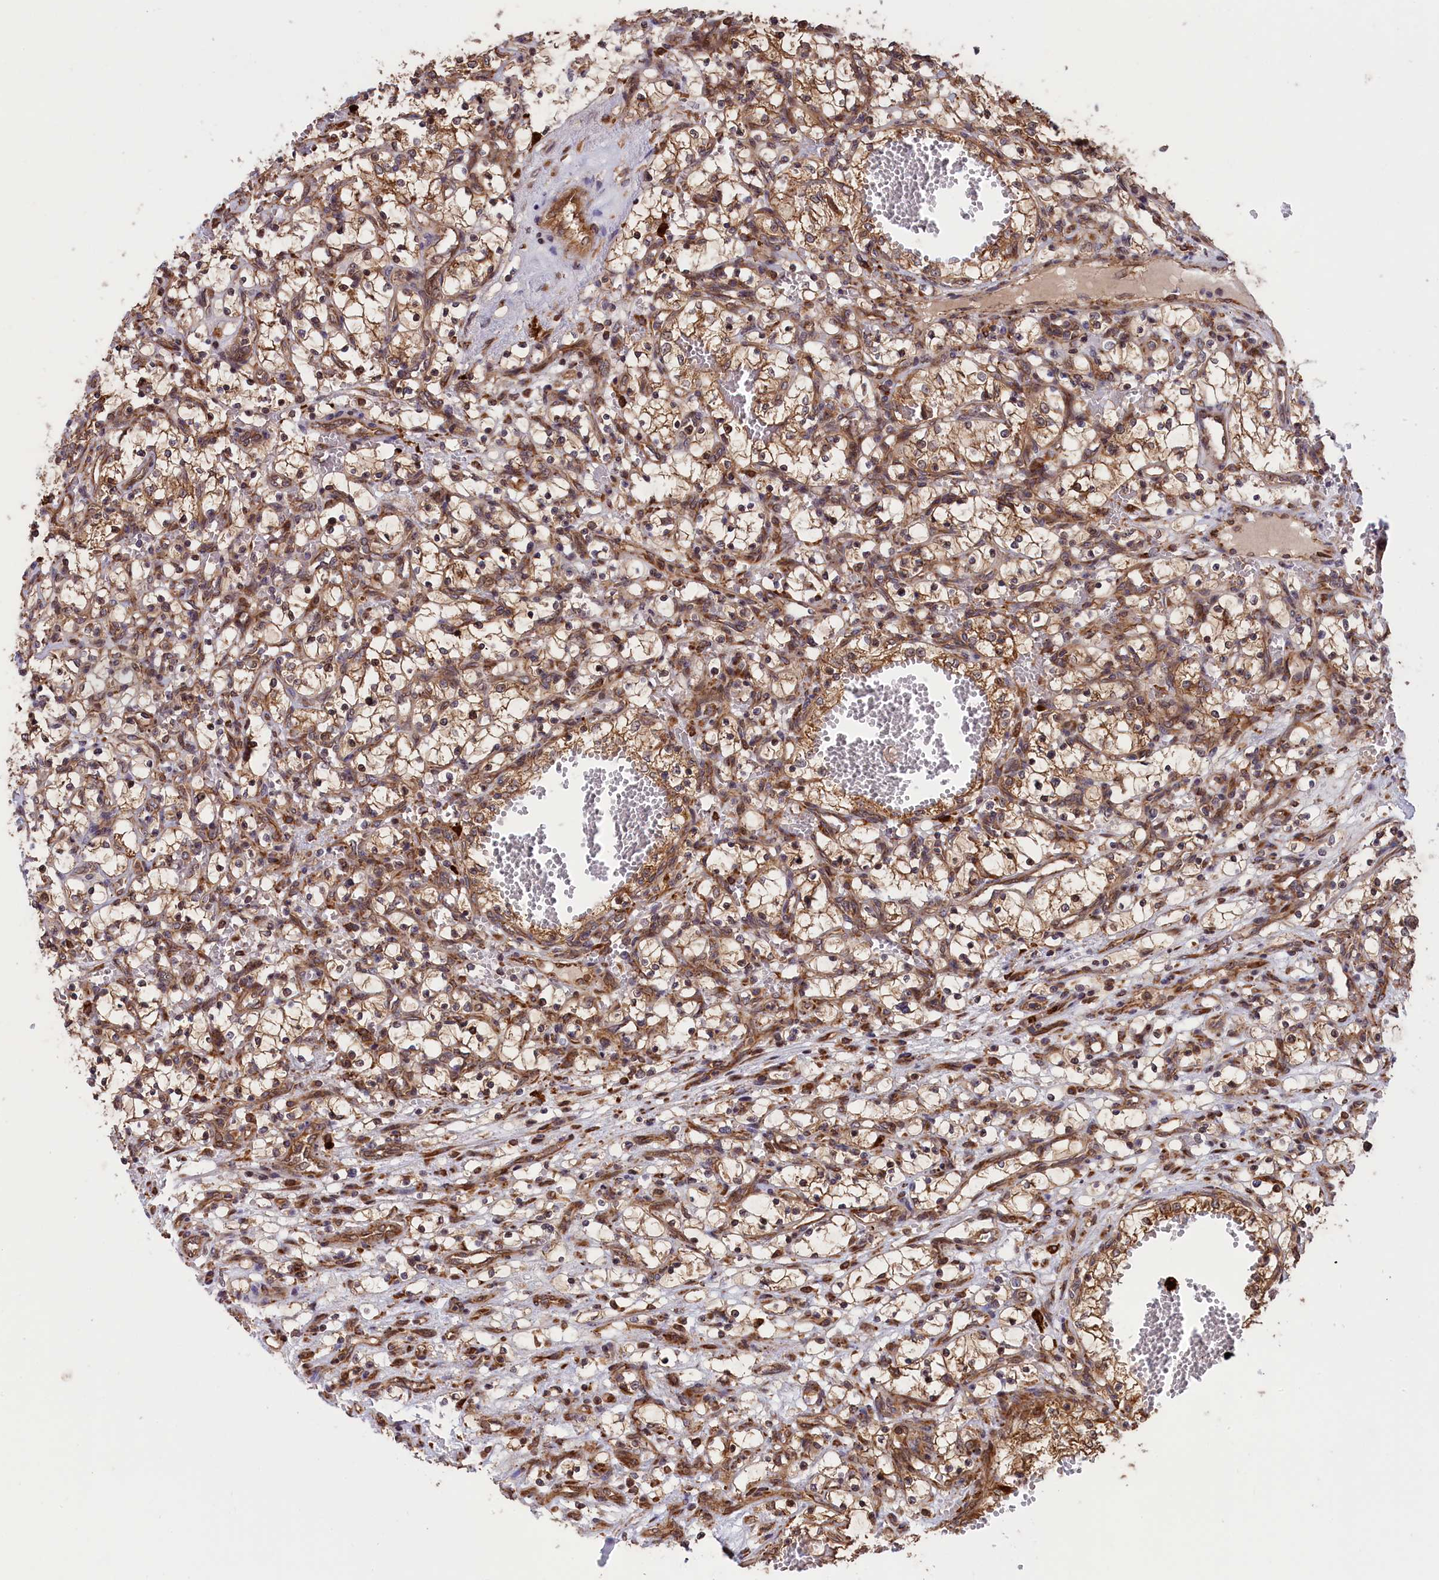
{"staining": {"intensity": "weak", "quantity": "25%-75%", "location": "cytoplasmic/membranous"}, "tissue": "renal cancer", "cell_type": "Tumor cells", "image_type": "cancer", "snomed": [{"axis": "morphology", "description": "Adenocarcinoma, NOS"}, {"axis": "topography", "description": "Kidney"}], "caption": "Immunohistochemistry (IHC) (DAB (3,3'-diaminobenzidine)) staining of human renal cancer displays weak cytoplasmic/membranous protein staining in approximately 25%-75% of tumor cells.", "gene": "PLA2G4C", "patient": {"sex": "female", "age": 69}}